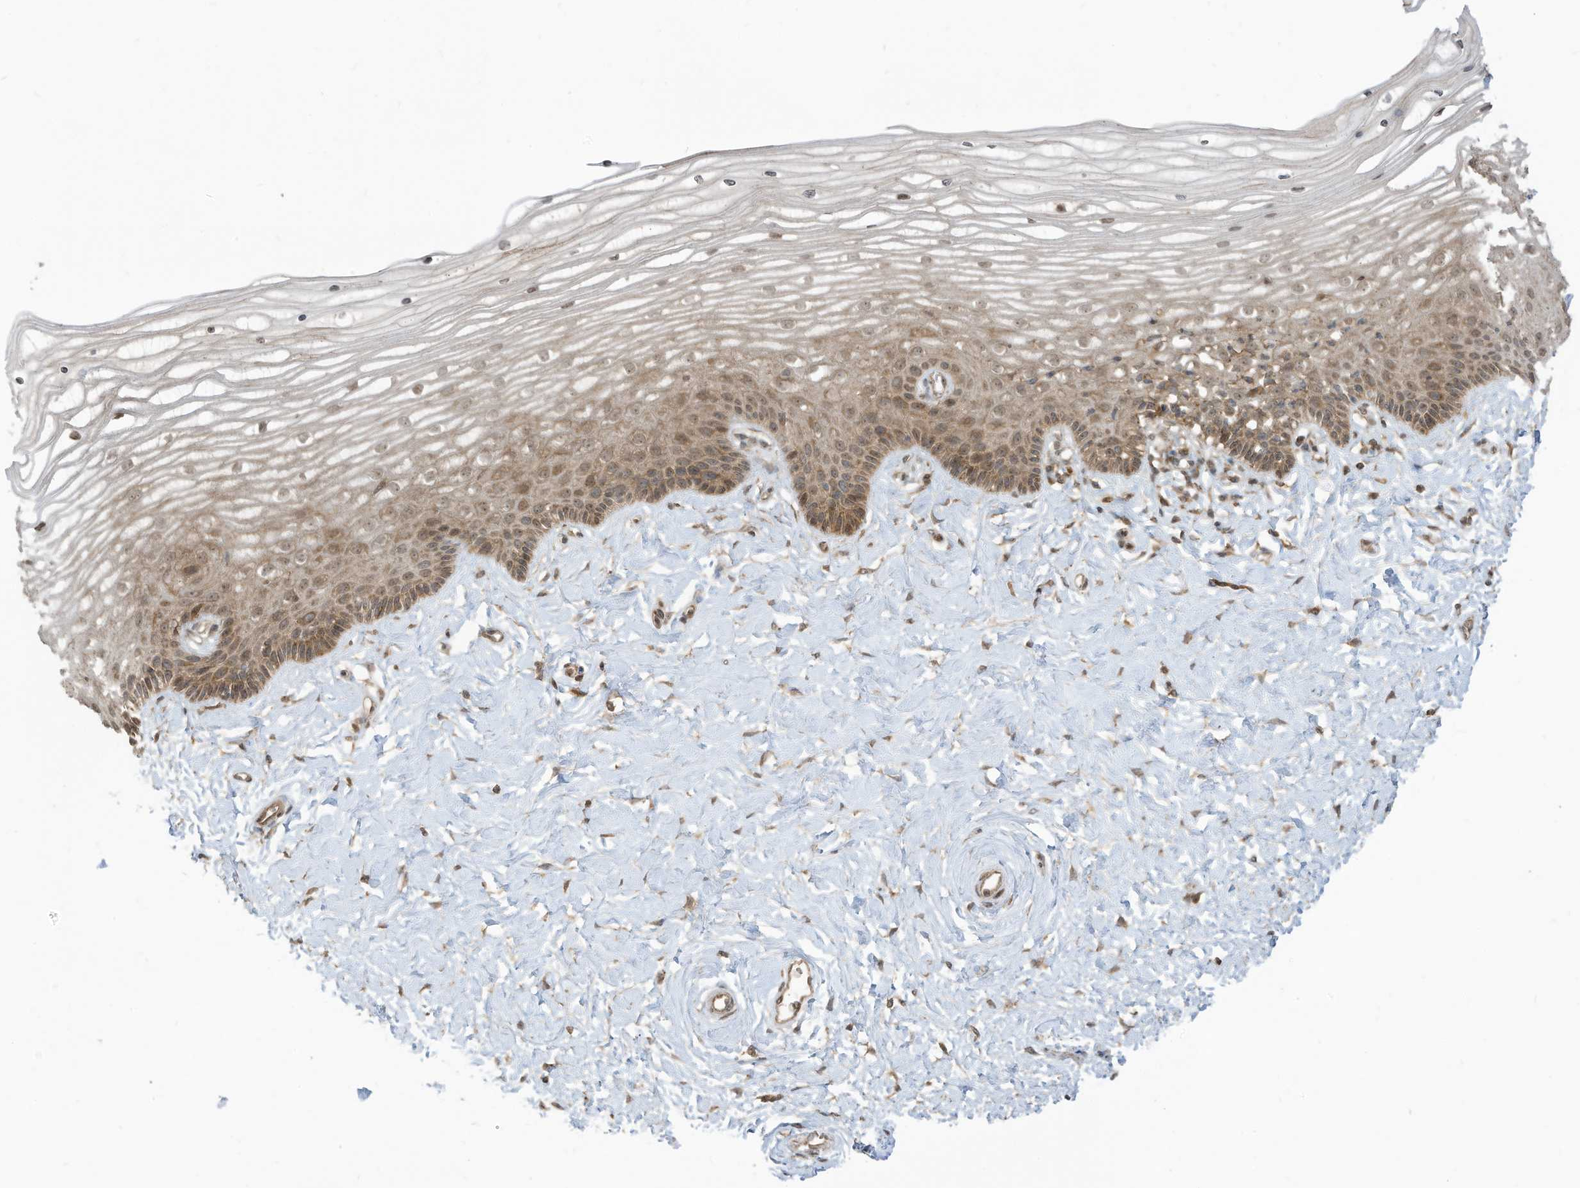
{"staining": {"intensity": "moderate", "quantity": ">75%", "location": "cytoplasmic/membranous,nuclear"}, "tissue": "vagina", "cell_type": "Squamous epithelial cells", "image_type": "normal", "snomed": [{"axis": "morphology", "description": "Normal tissue, NOS"}, {"axis": "topography", "description": "Vagina"}, {"axis": "topography", "description": "Cervix"}], "caption": "Vagina stained with immunohistochemistry reveals moderate cytoplasmic/membranous,nuclear staining in about >75% of squamous epithelial cells.", "gene": "CARF", "patient": {"sex": "female", "age": 40}}